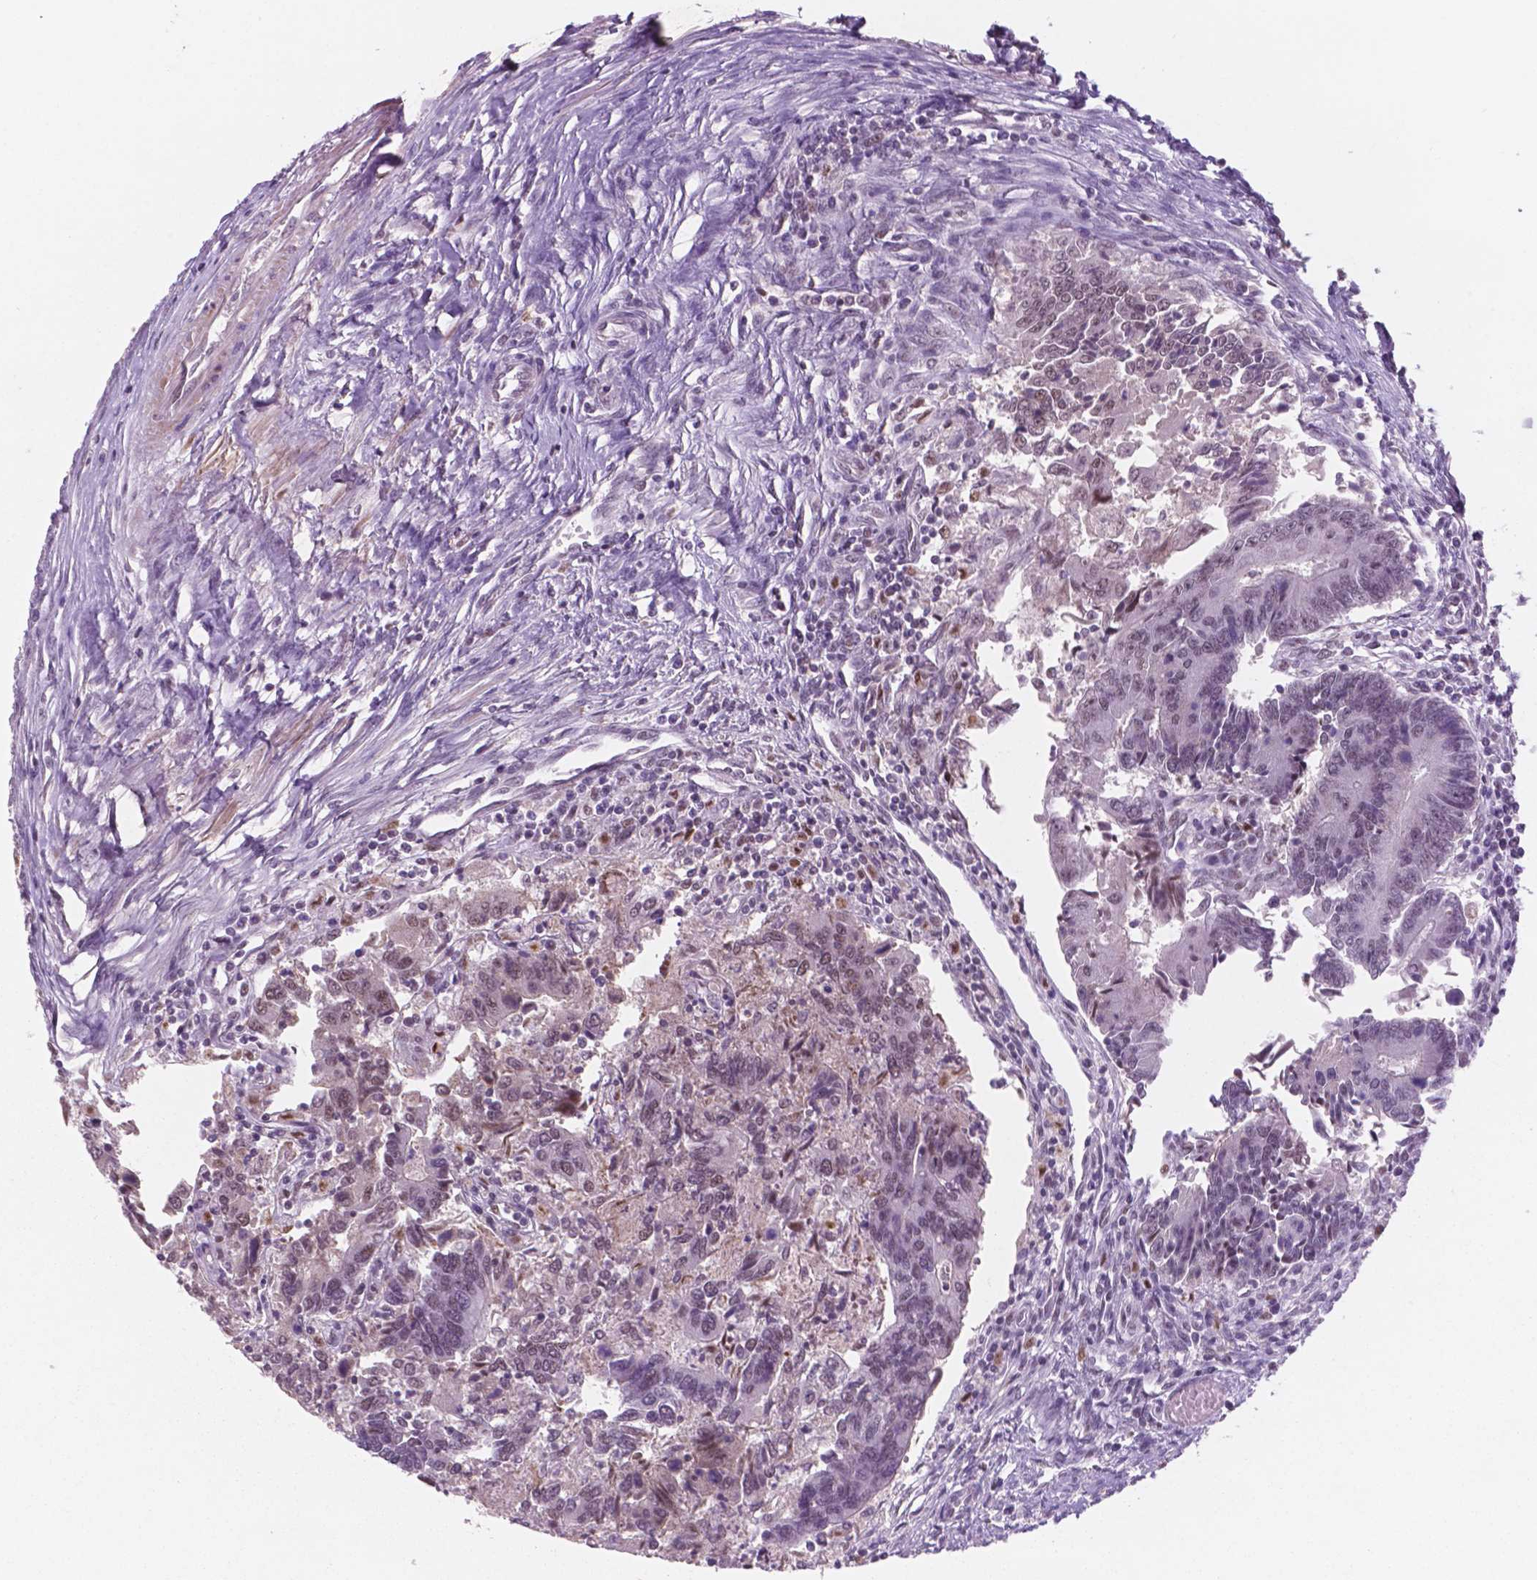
{"staining": {"intensity": "weak", "quantity": "25%-75%", "location": "nuclear"}, "tissue": "colorectal cancer", "cell_type": "Tumor cells", "image_type": "cancer", "snomed": [{"axis": "morphology", "description": "Adenocarcinoma, NOS"}, {"axis": "topography", "description": "Colon"}], "caption": "DAB (3,3'-diaminobenzidine) immunohistochemical staining of colorectal cancer displays weak nuclear protein staining in about 25%-75% of tumor cells. Using DAB (3,3'-diaminobenzidine) (brown) and hematoxylin (blue) stains, captured at high magnification using brightfield microscopy.", "gene": "CTR9", "patient": {"sex": "female", "age": 67}}